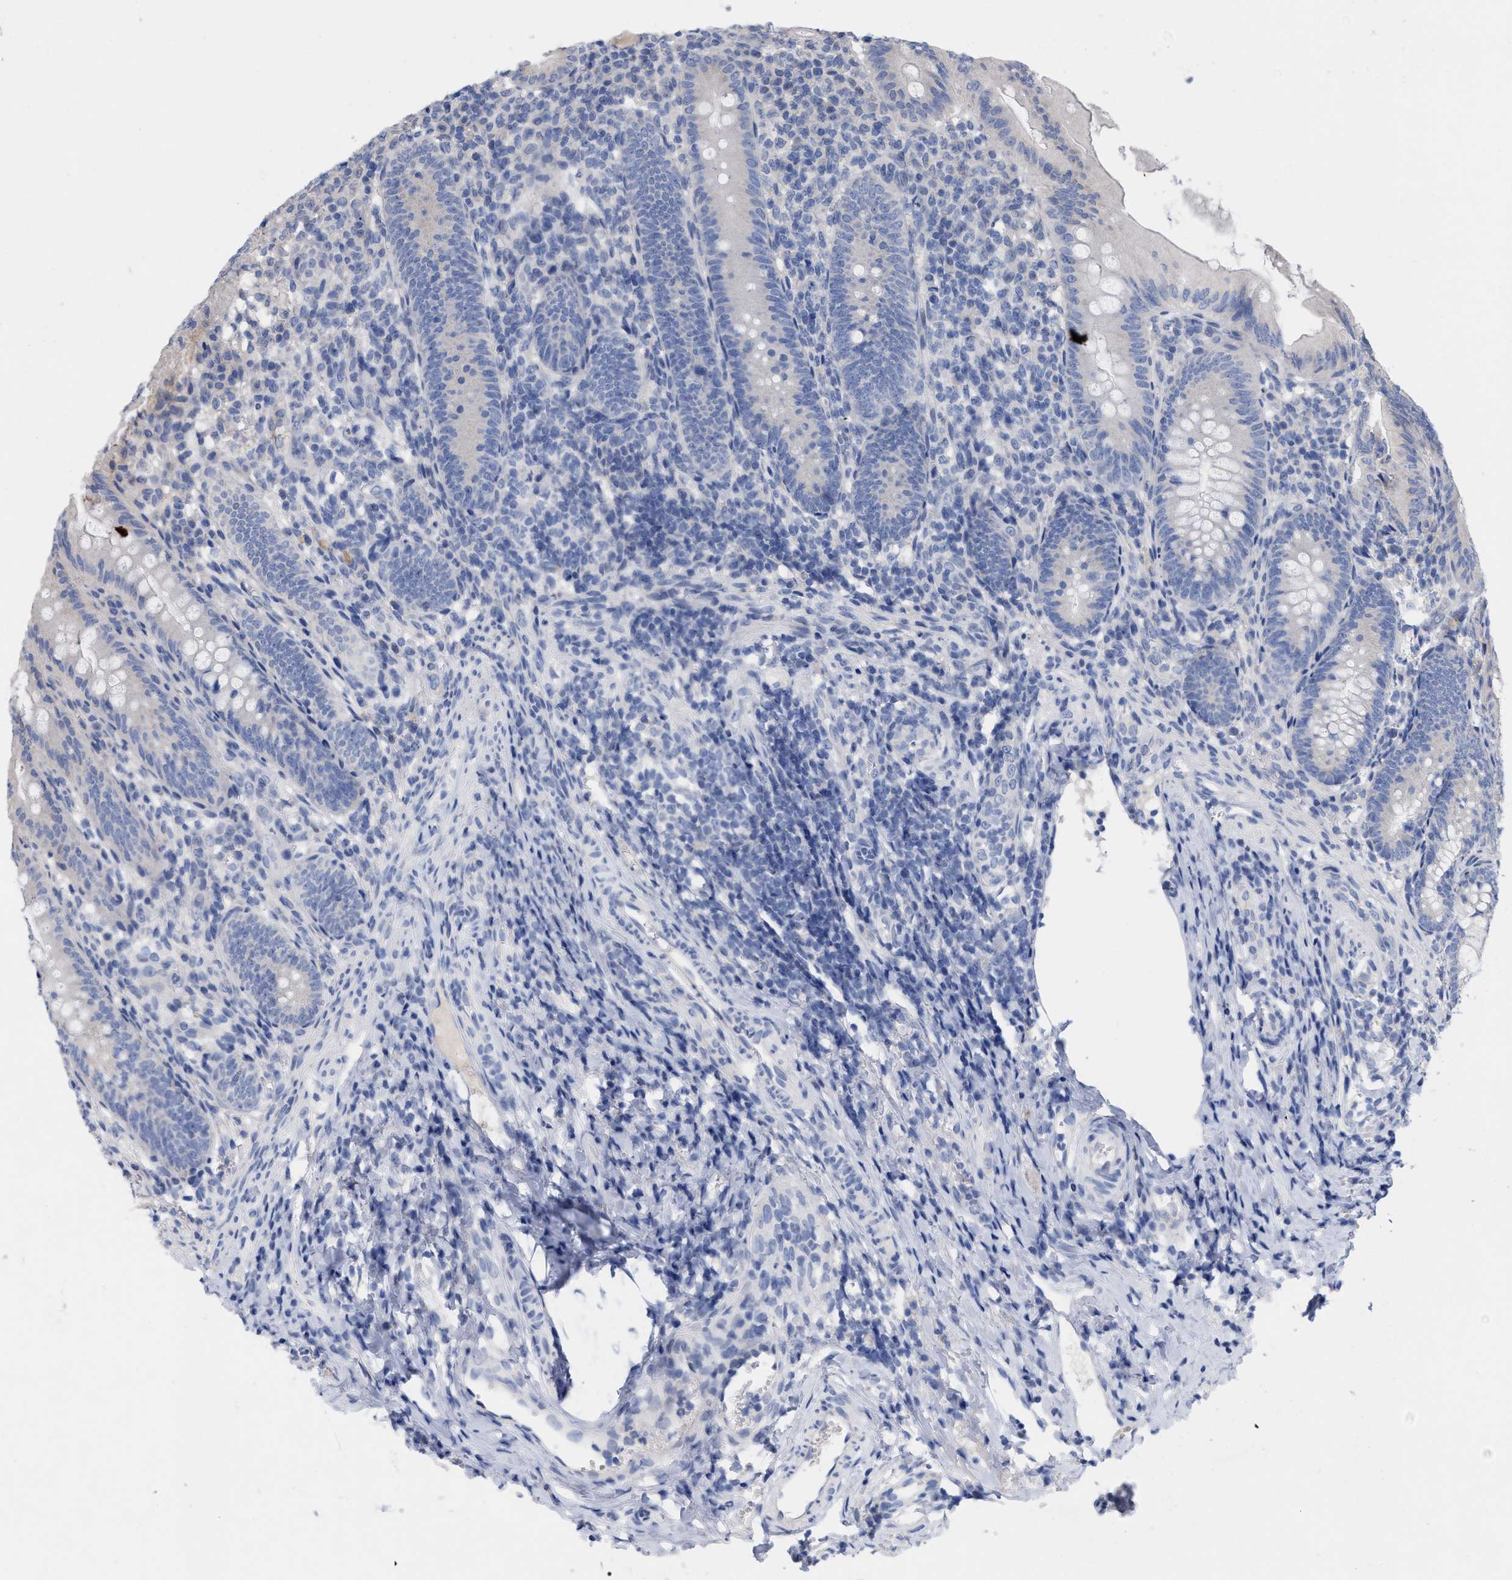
{"staining": {"intensity": "negative", "quantity": "none", "location": "none"}, "tissue": "appendix", "cell_type": "Glandular cells", "image_type": "normal", "snomed": [{"axis": "morphology", "description": "Normal tissue, NOS"}, {"axis": "topography", "description": "Appendix"}], "caption": "The micrograph demonstrates no significant staining in glandular cells of appendix.", "gene": "HAPLN1", "patient": {"sex": "male", "age": 1}}